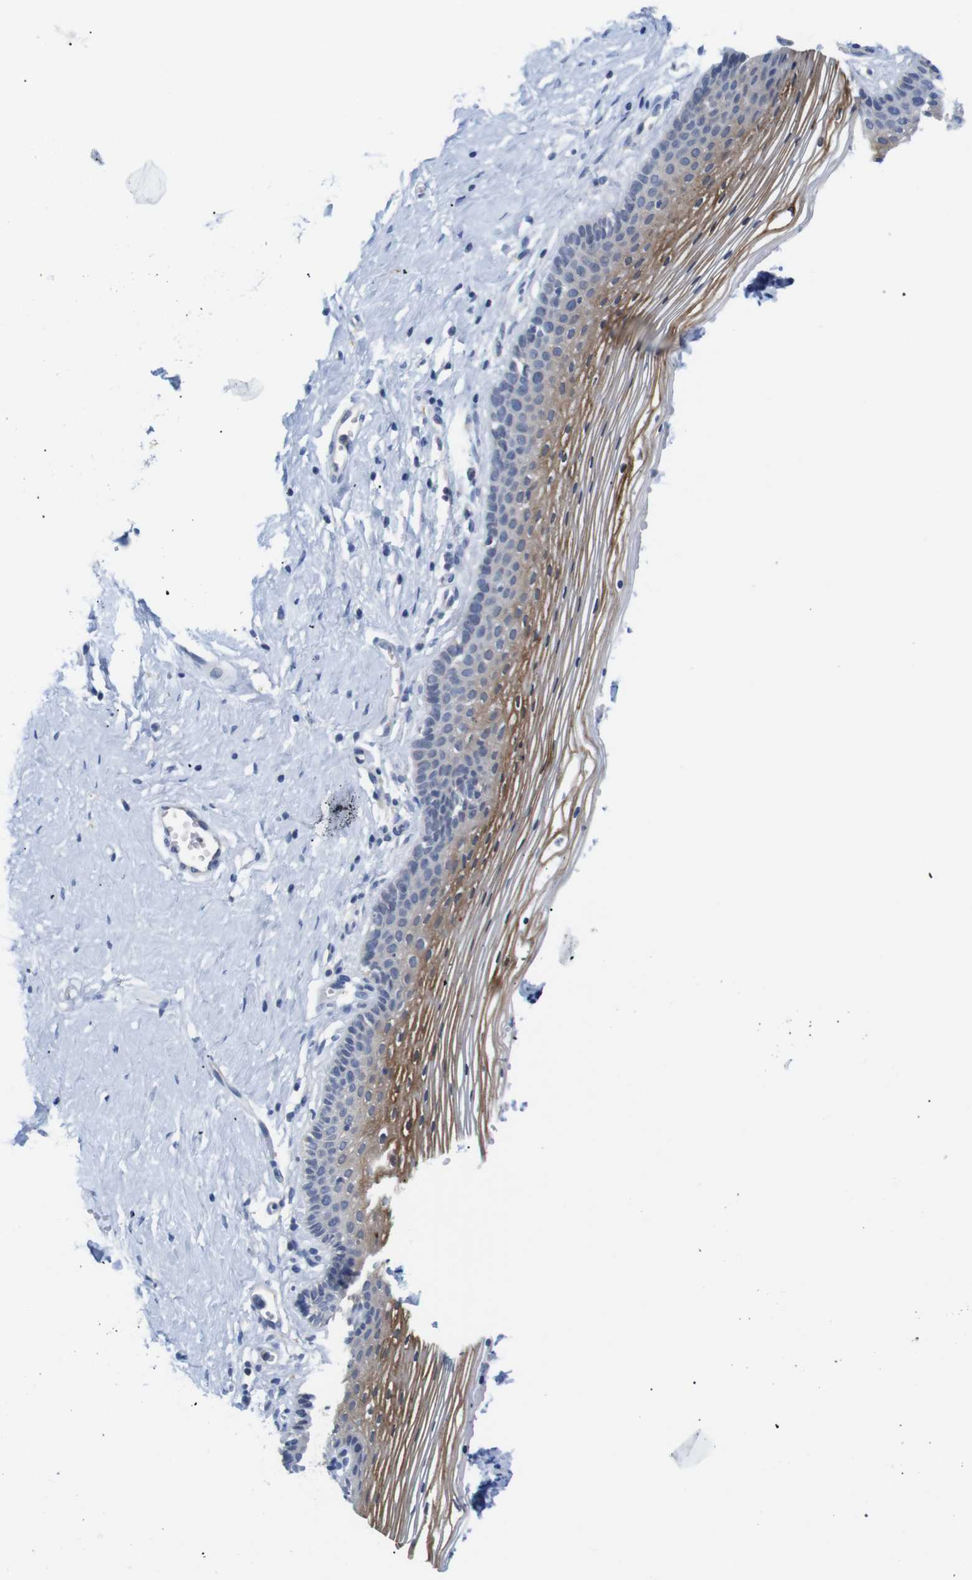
{"staining": {"intensity": "moderate", "quantity": "<25%", "location": "cytoplasmic/membranous"}, "tissue": "vagina", "cell_type": "Squamous epithelial cells", "image_type": "normal", "snomed": [{"axis": "morphology", "description": "Normal tissue, NOS"}, {"axis": "topography", "description": "Vagina"}], "caption": "DAB (3,3'-diaminobenzidine) immunohistochemical staining of unremarkable vagina exhibits moderate cytoplasmic/membranous protein positivity in approximately <25% of squamous epithelial cells.", "gene": "LRRC55", "patient": {"sex": "female", "age": 32}}